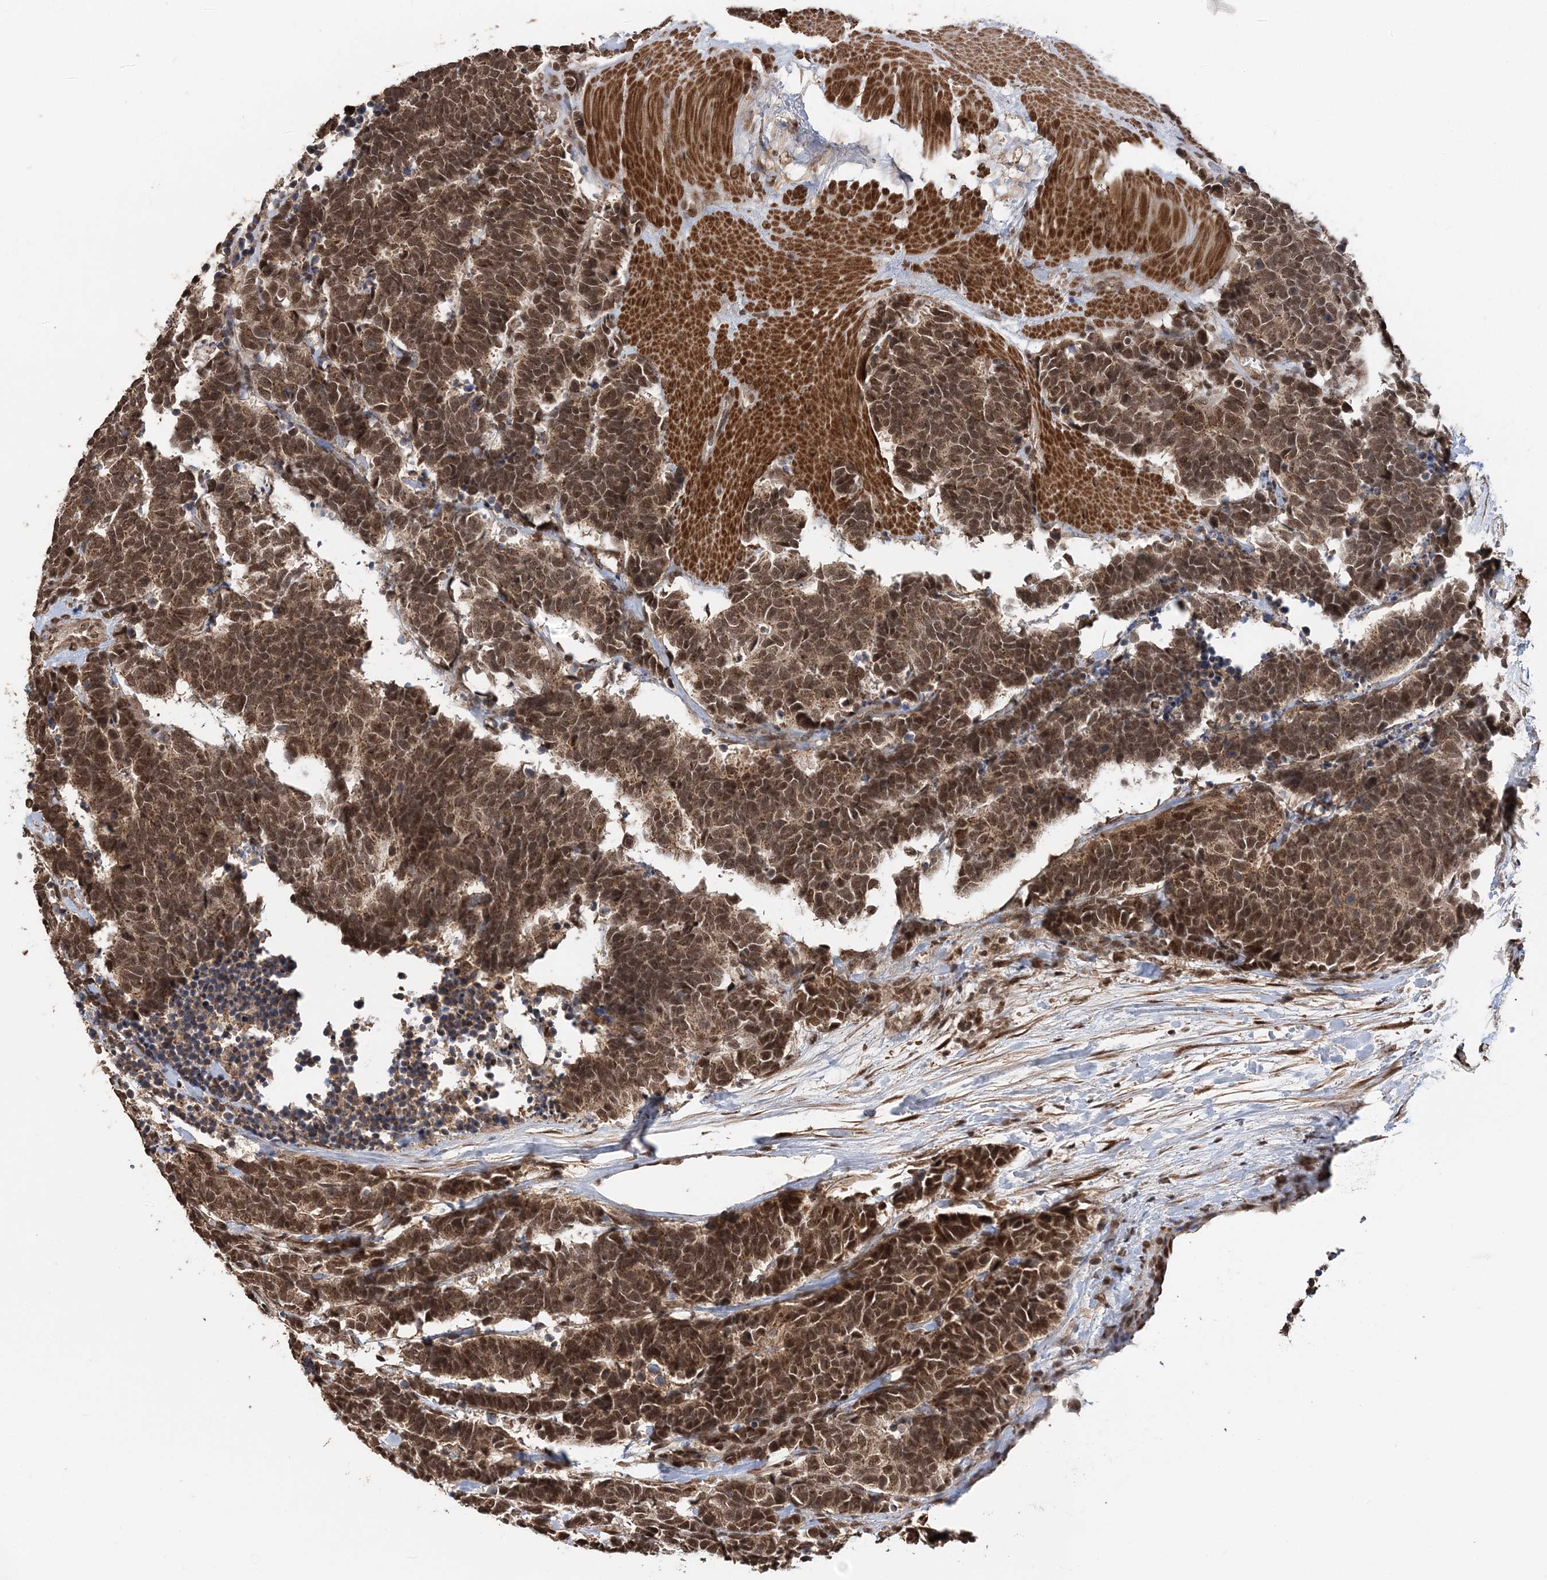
{"staining": {"intensity": "moderate", "quantity": ">75%", "location": "cytoplasmic/membranous,nuclear"}, "tissue": "carcinoid", "cell_type": "Tumor cells", "image_type": "cancer", "snomed": [{"axis": "morphology", "description": "Carcinoma, NOS"}, {"axis": "morphology", "description": "Carcinoid, malignant, NOS"}, {"axis": "topography", "description": "Urinary bladder"}], "caption": "A micrograph of carcinoma stained for a protein demonstrates moderate cytoplasmic/membranous and nuclear brown staining in tumor cells.", "gene": "TSHZ2", "patient": {"sex": "male", "age": 57}}